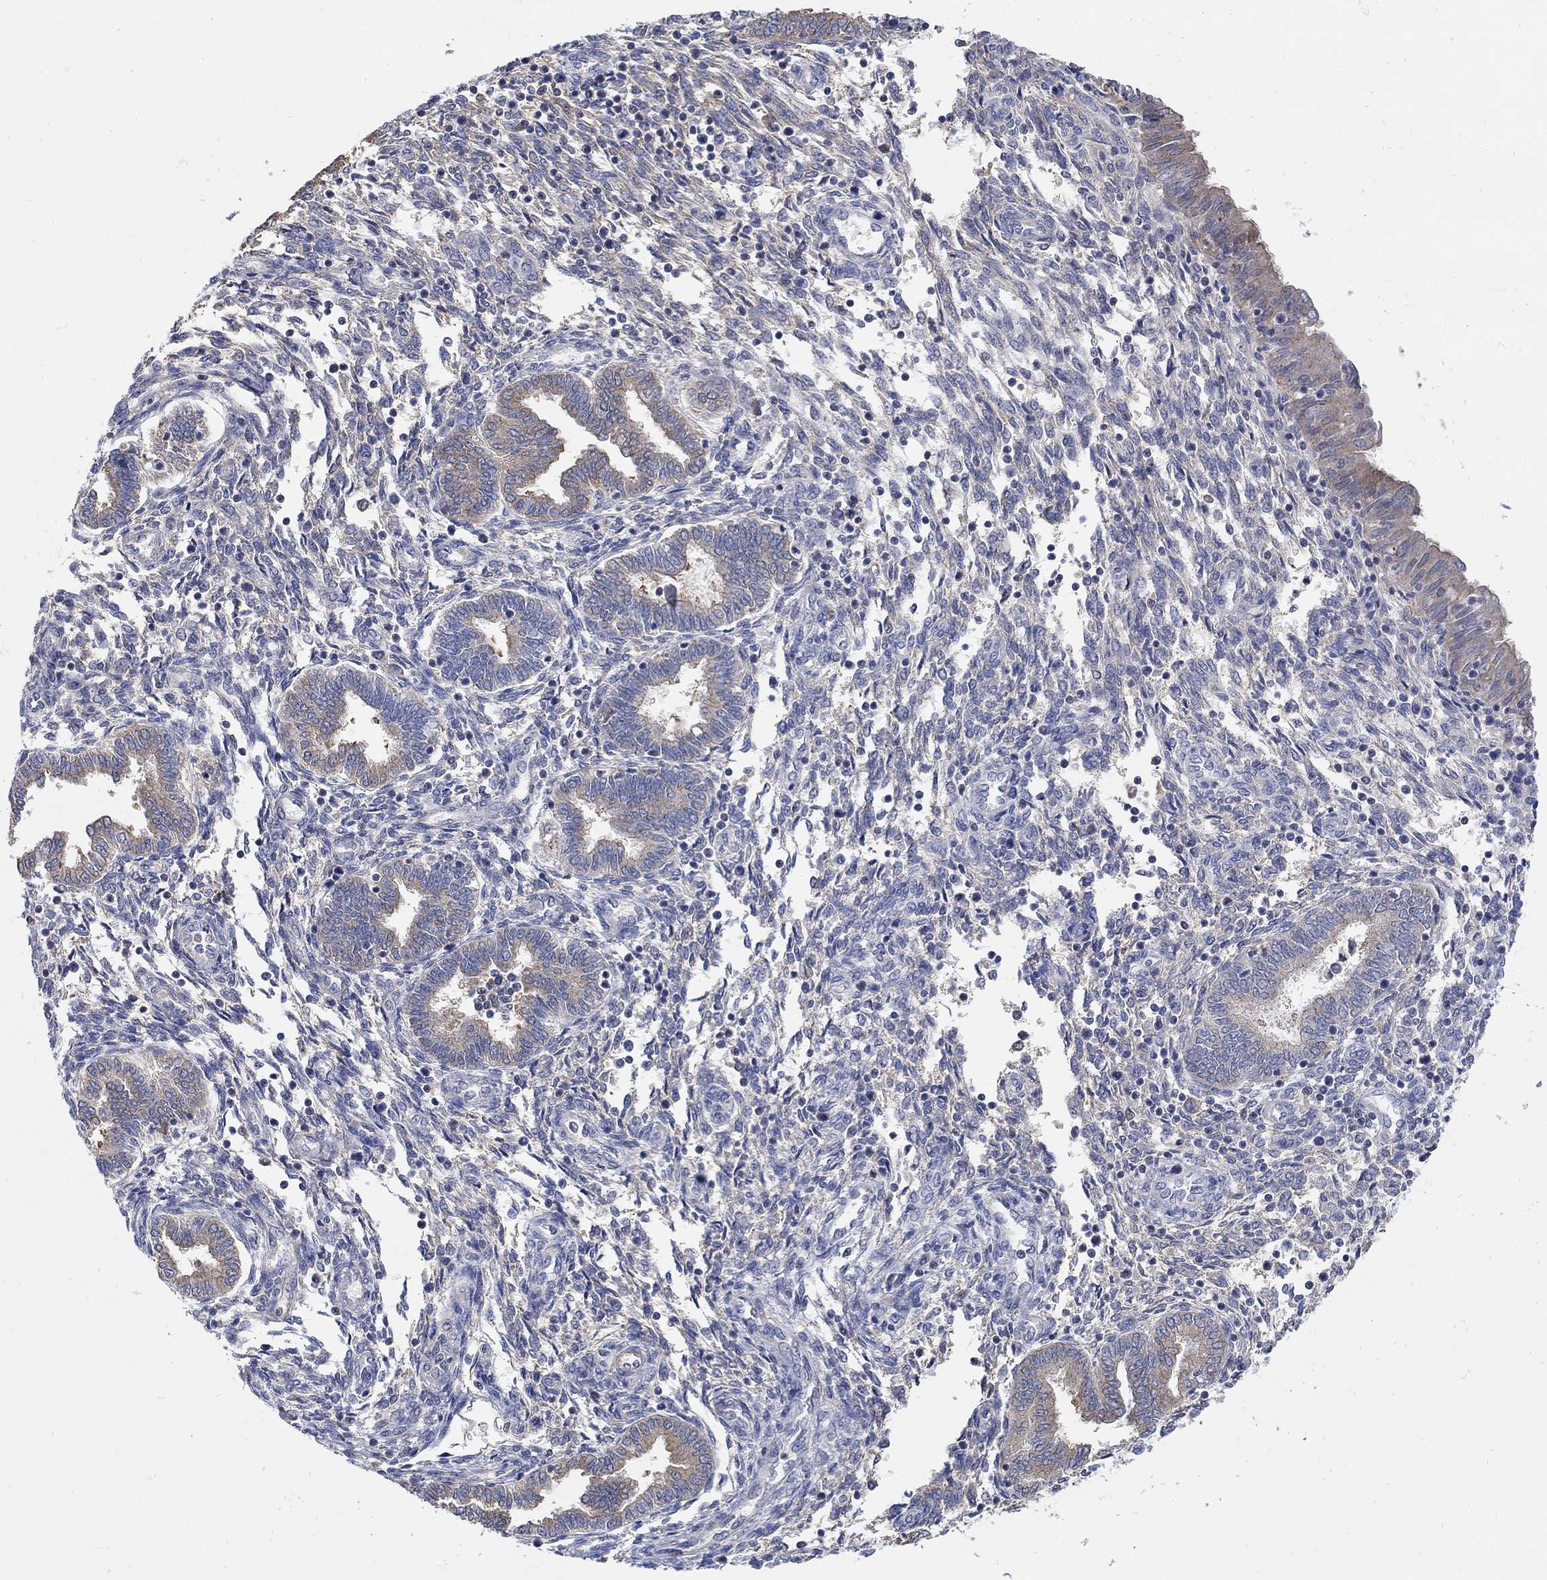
{"staining": {"intensity": "negative", "quantity": "none", "location": "none"}, "tissue": "endometrium", "cell_type": "Cells in endometrial stroma", "image_type": "normal", "snomed": [{"axis": "morphology", "description": "Normal tissue, NOS"}, {"axis": "topography", "description": "Endometrium"}], "caption": "A high-resolution photomicrograph shows IHC staining of unremarkable endometrium, which exhibits no significant staining in cells in endometrial stroma. (DAB IHC visualized using brightfield microscopy, high magnification).", "gene": "TEKT3", "patient": {"sex": "female", "age": 42}}